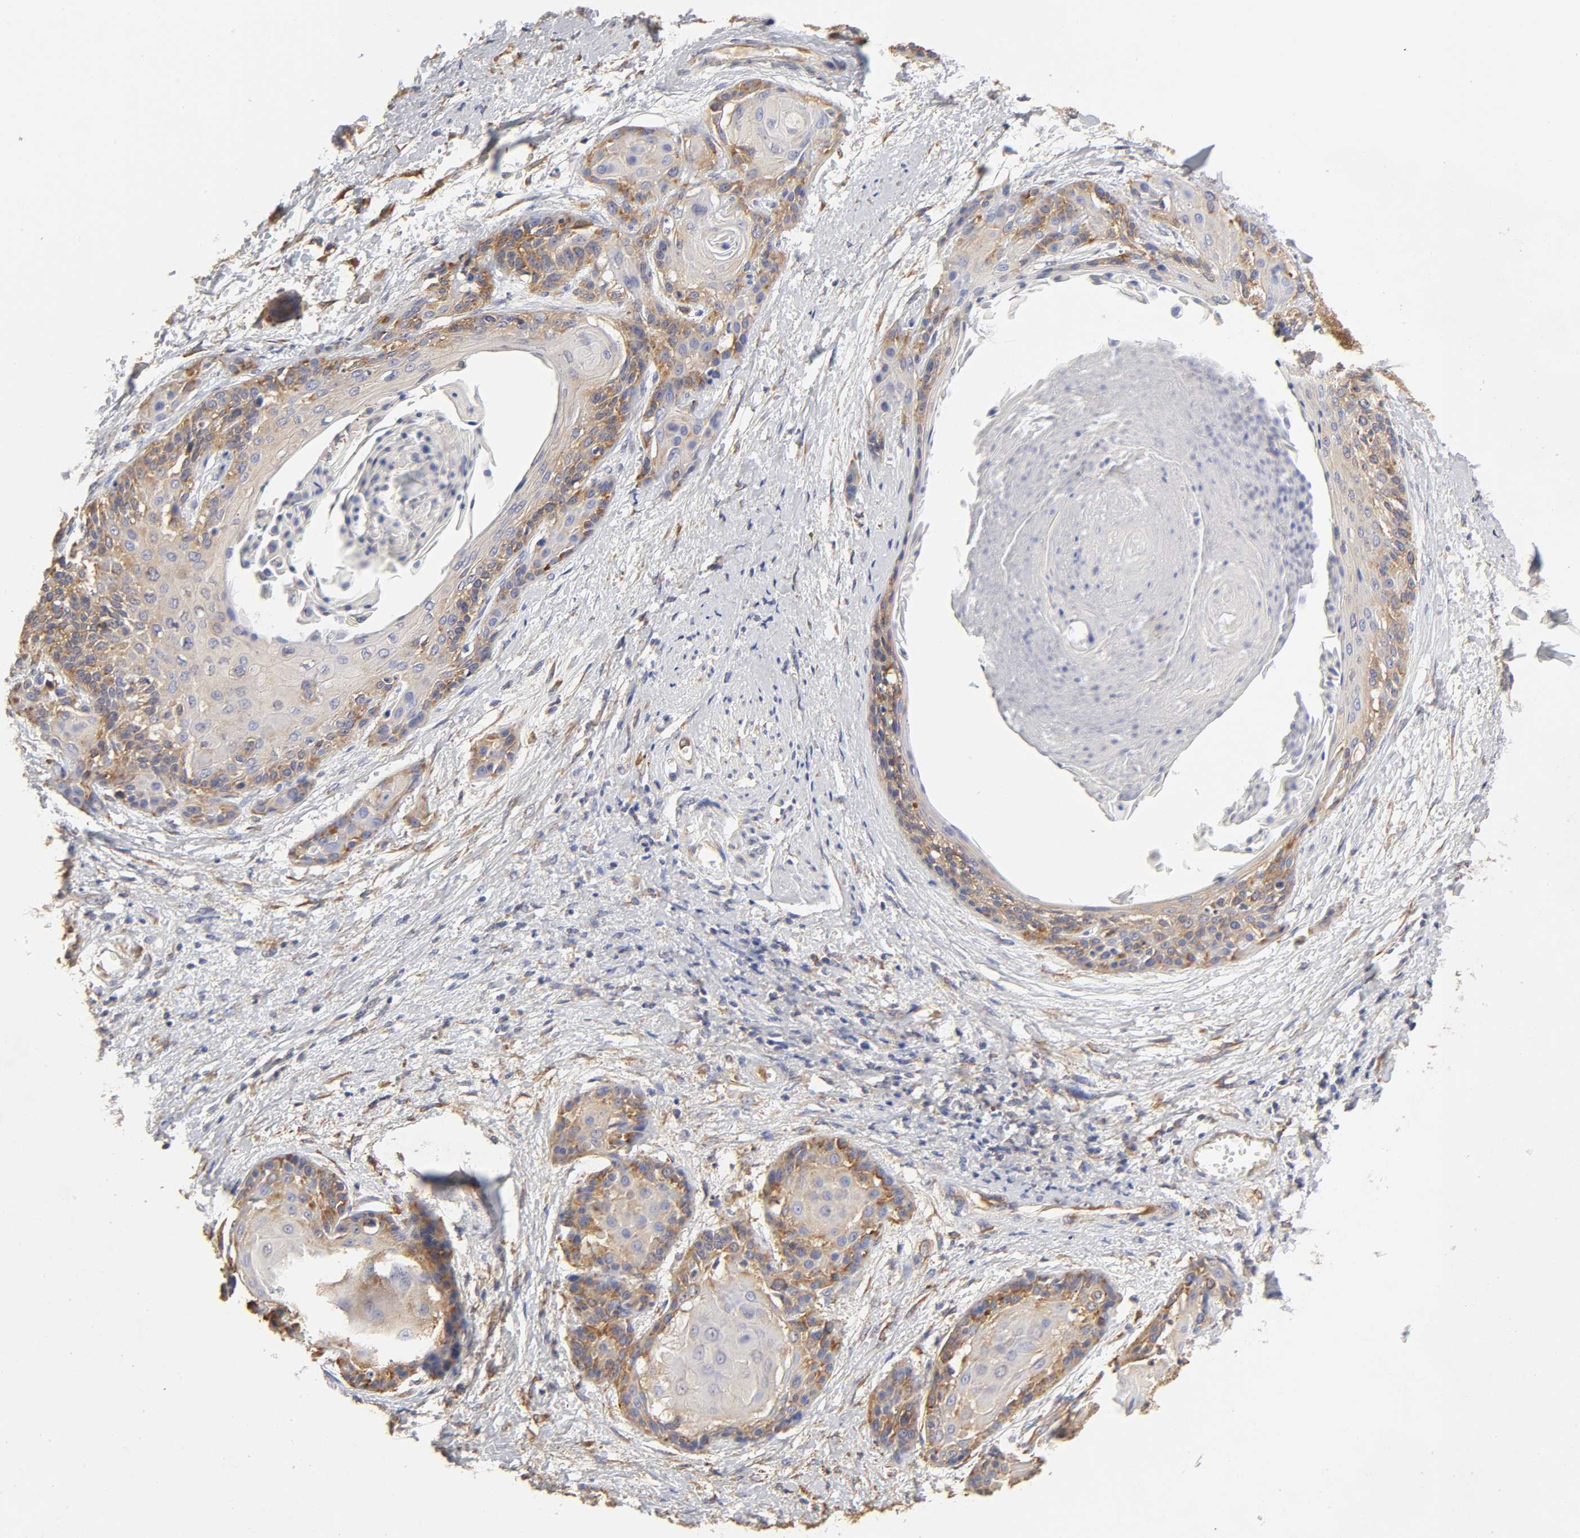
{"staining": {"intensity": "moderate", "quantity": "25%-75%", "location": "cytoplasmic/membranous"}, "tissue": "cervical cancer", "cell_type": "Tumor cells", "image_type": "cancer", "snomed": [{"axis": "morphology", "description": "Squamous cell carcinoma, NOS"}, {"axis": "topography", "description": "Cervix"}], "caption": "IHC histopathology image of neoplastic tissue: cervical cancer (squamous cell carcinoma) stained using IHC exhibits medium levels of moderate protein expression localized specifically in the cytoplasmic/membranous of tumor cells, appearing as a cytoplasmic/membranous brown color.", "gene": "RPL14", "patient": {"sex": "female", "age": 57}}